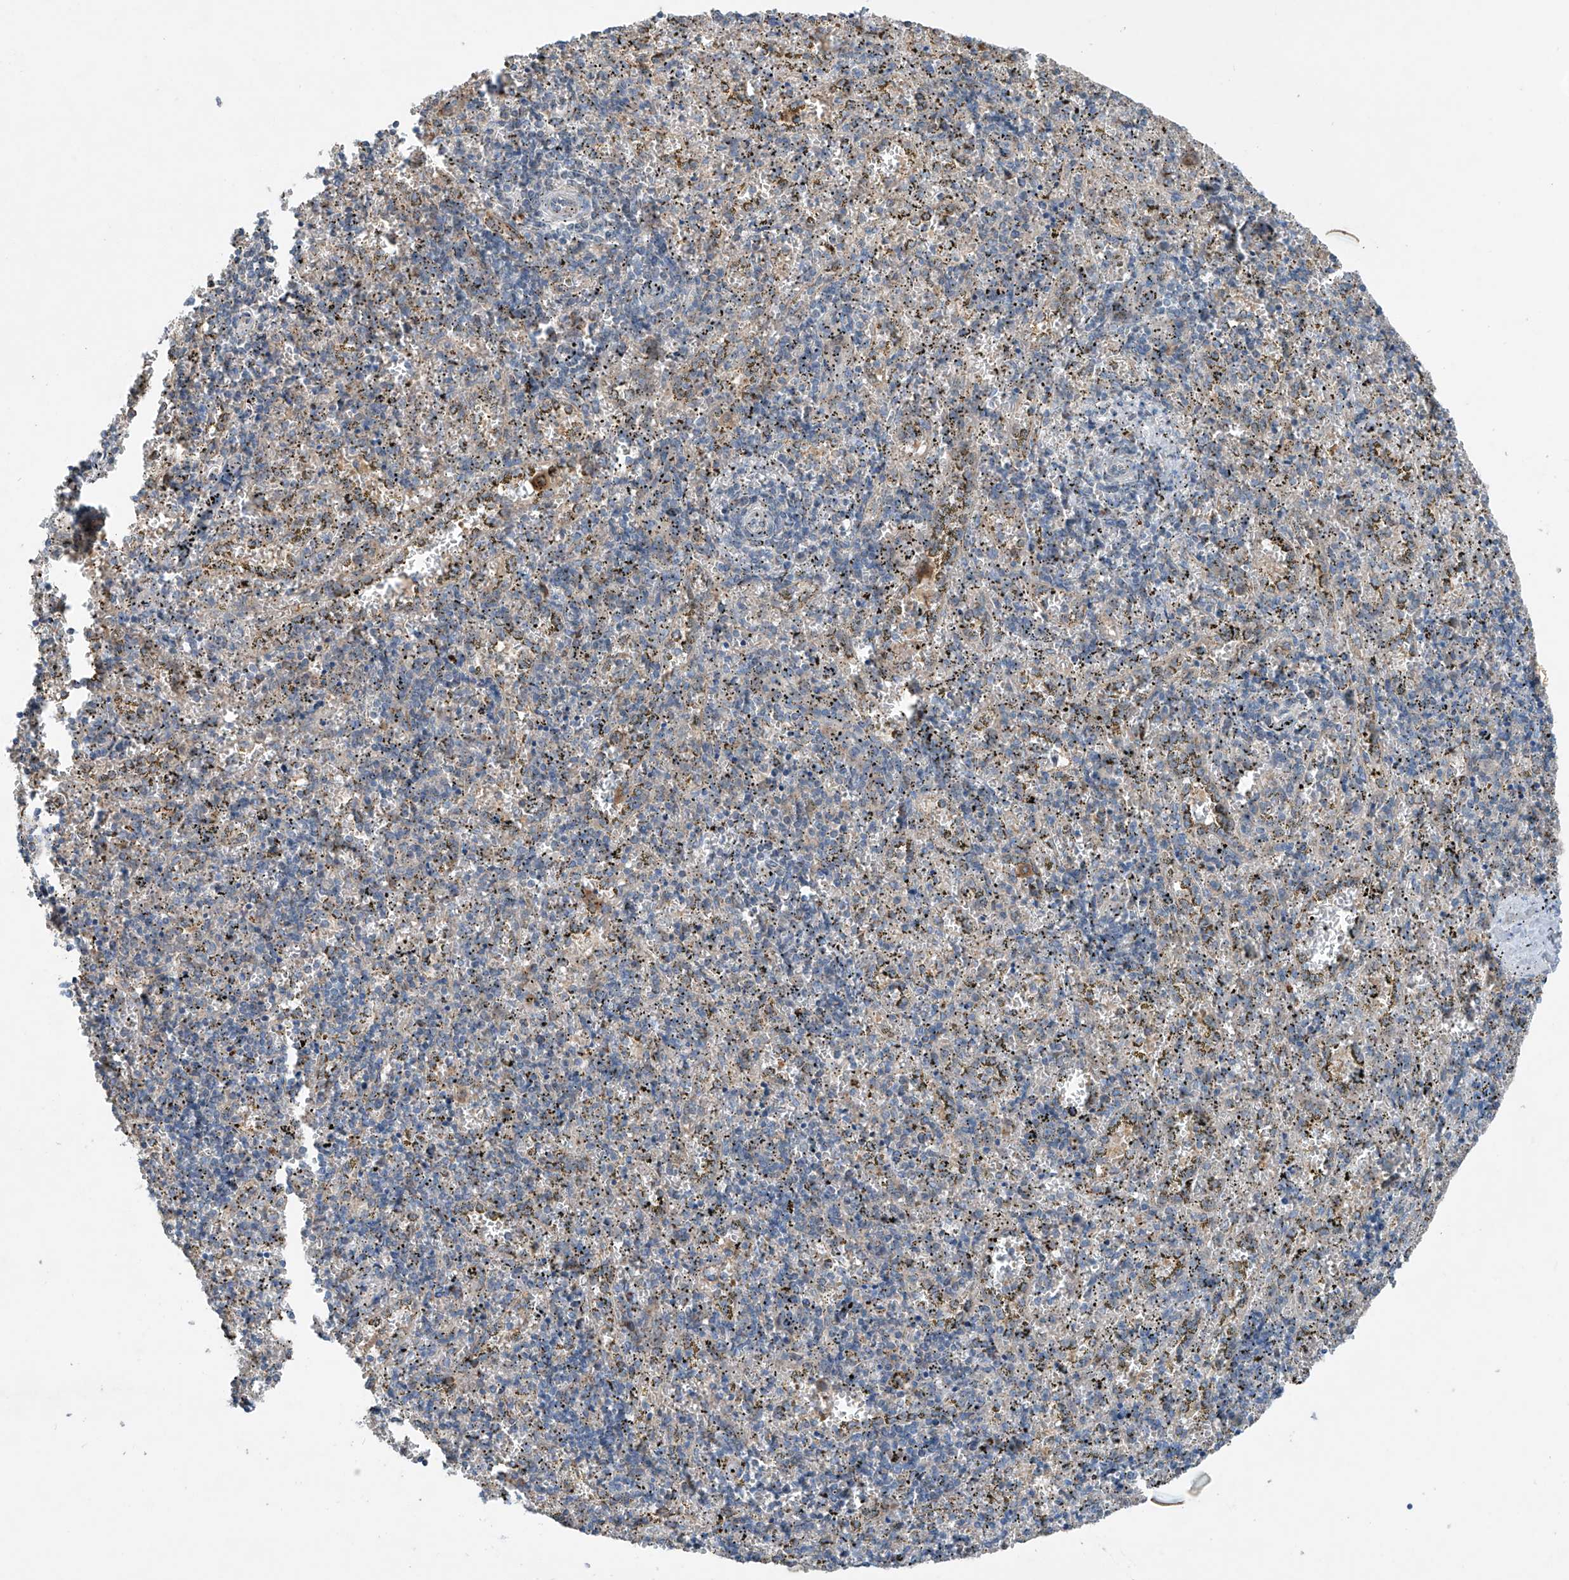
{"staining": {"intensity": "negative", "quantity": "none", "location": "none"}, "tissue": "spleen", "cell_type": "Cells in red pulp", "image_type": "normal", "snomed": [{"axis": "morphology", "description": "Normal tissue, NOS"}, {"axis": "topography", "description": "Spleen"}], "caption": "Cells in red pulp are negative for protein expression in unremarkable human spleen. (DAB immunohistochemistry (IHC) with hematoxylin counter stain).", "gene": "SAMD3", "patient": {"sex": "male", "age": 11}}